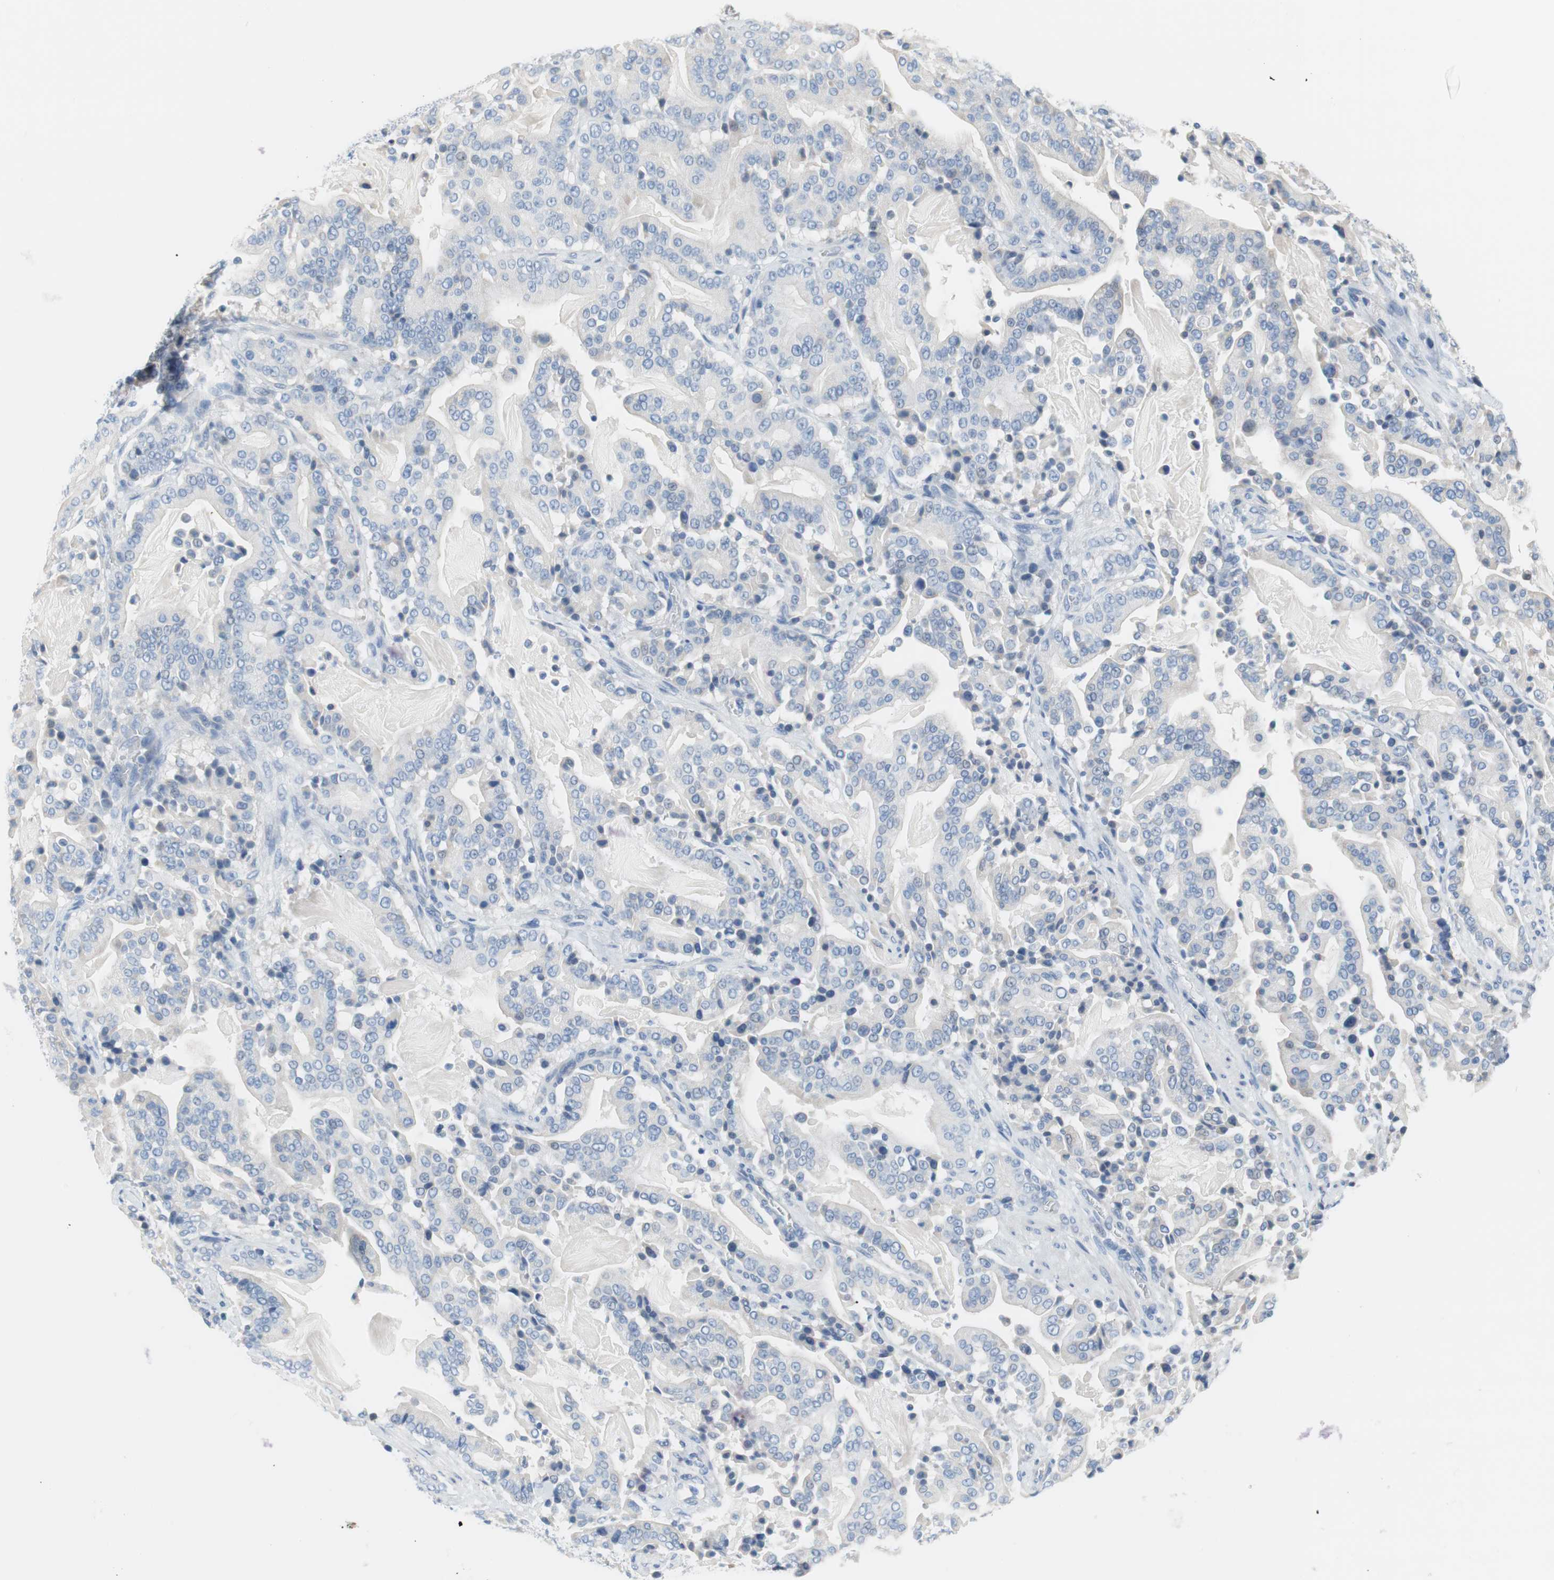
{"staining": {"intensity": "negative", "quantity": "none", "location": "none"}, "tissue": "pancreatic cancer", "cell_type": "Tumor cells", "image_type": "cancer", "snomed": [{"axis": "morphology", "description": "Adenocarcinoma, NOS"}, {"axis": "topography", "description": "Pancreas"}], "caption": "IHC photomicrograph of pancreatic adenocarcinoma stained for a protein (brown), which exhibits no expression in tumor cells. Nuclei are stained in blue.", "gene": "MYH1", "patient": {"sex": "male", "age": 63}}